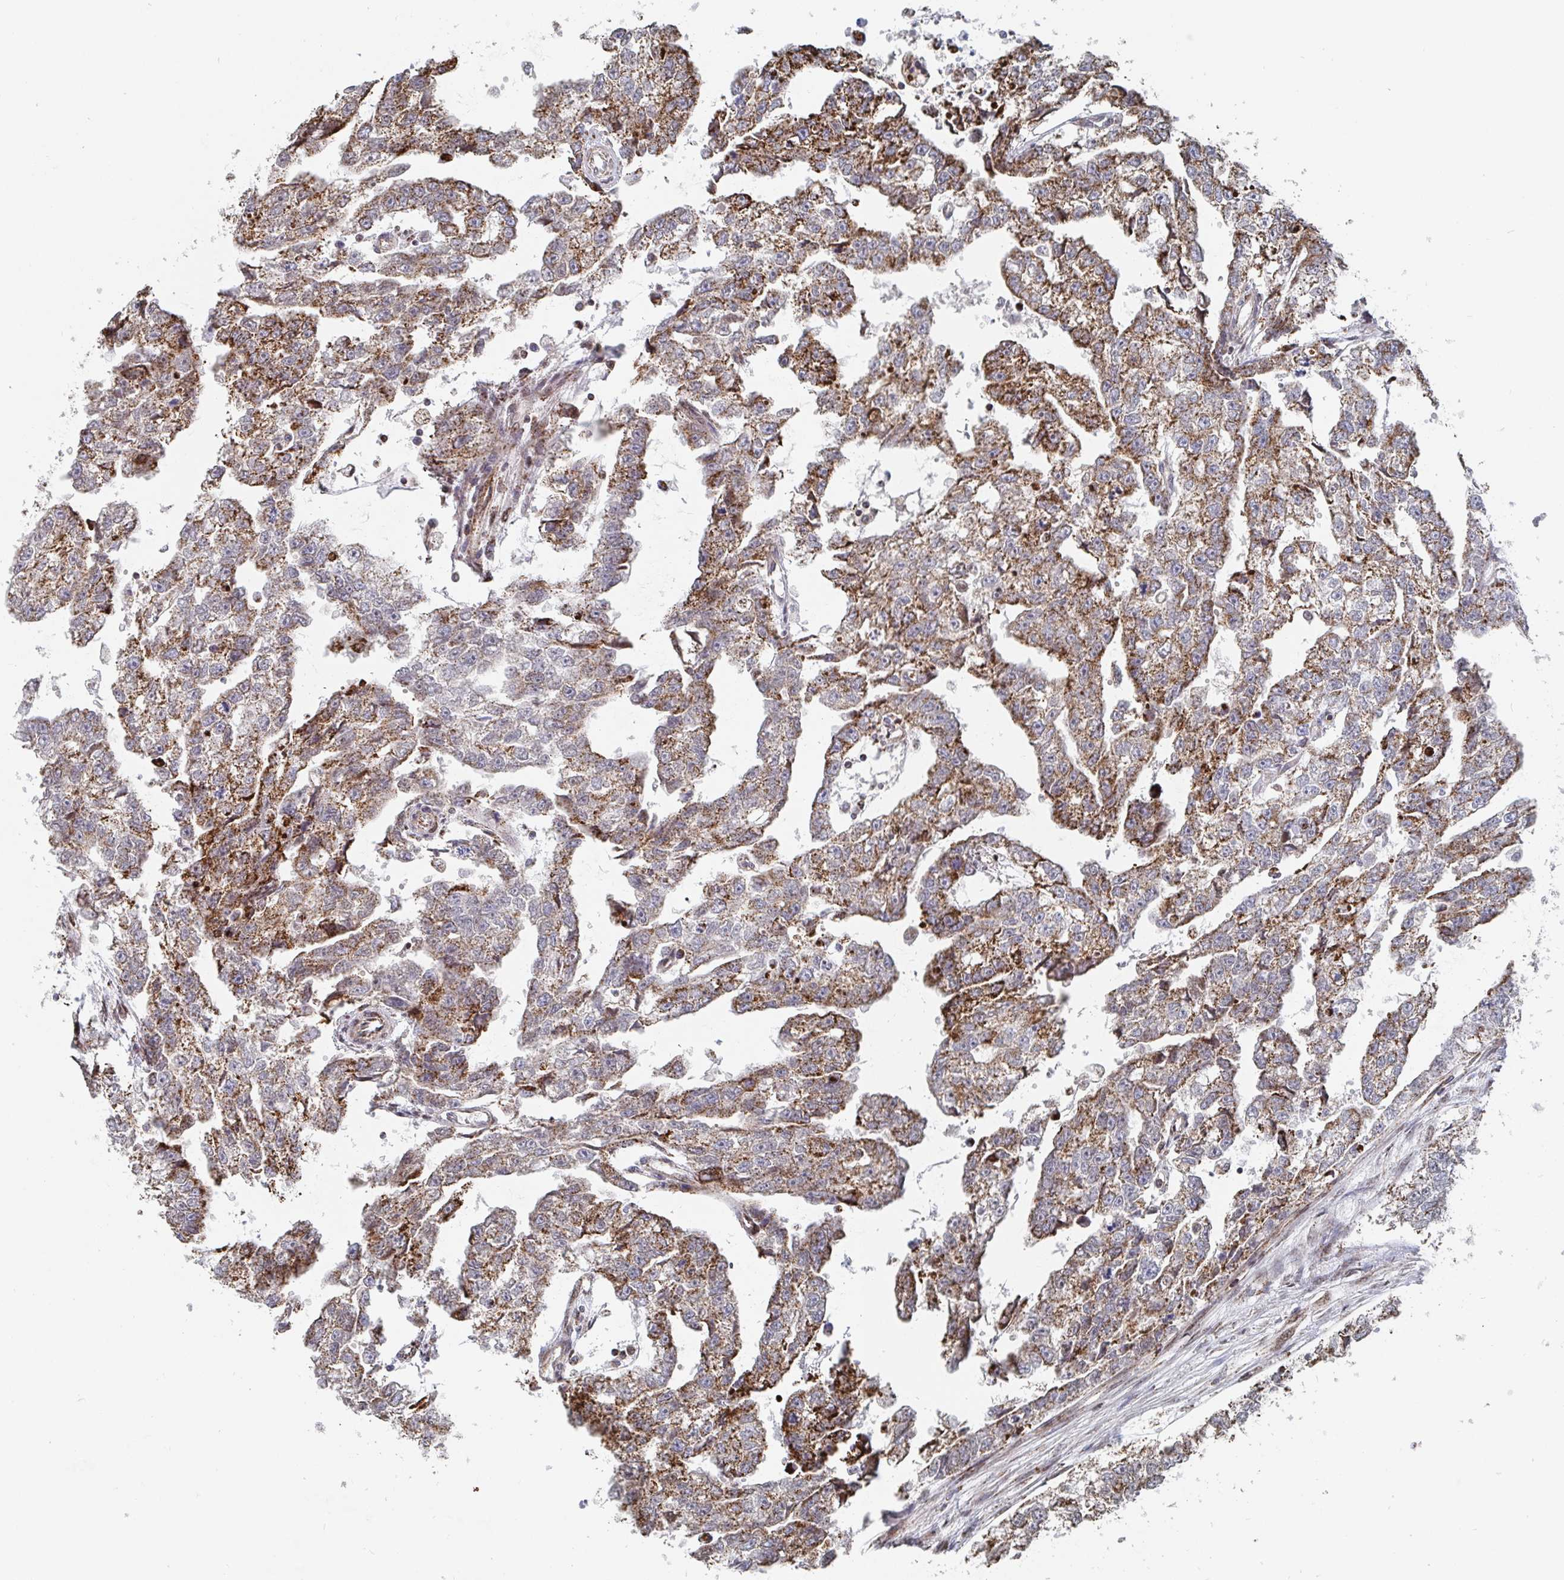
{"staining": {"intensity": "moderate", "quantity": ">75%", "location": "cytoplasmic/membranous"}, "tissue": "testis cancer", "cell_type": "Tumor cells", "image_type": "cancer", "snomed": [{"axis": "morphology", "description": "Carcinoma, Embryonal, NOS"}, {"axis": "morphology", "description": "Teratoma, malignant, NOS"}, {"axis": "topography", "description": "Testis"}], "caption": "Protein analysis of testis cancer (malignant teratoma) tissue exhibits moderate cytoplasmic/membranous expression in about >75% of tumor cells.", "gene": "STARD8", "patient": {"sex": "male", "age": 44}}